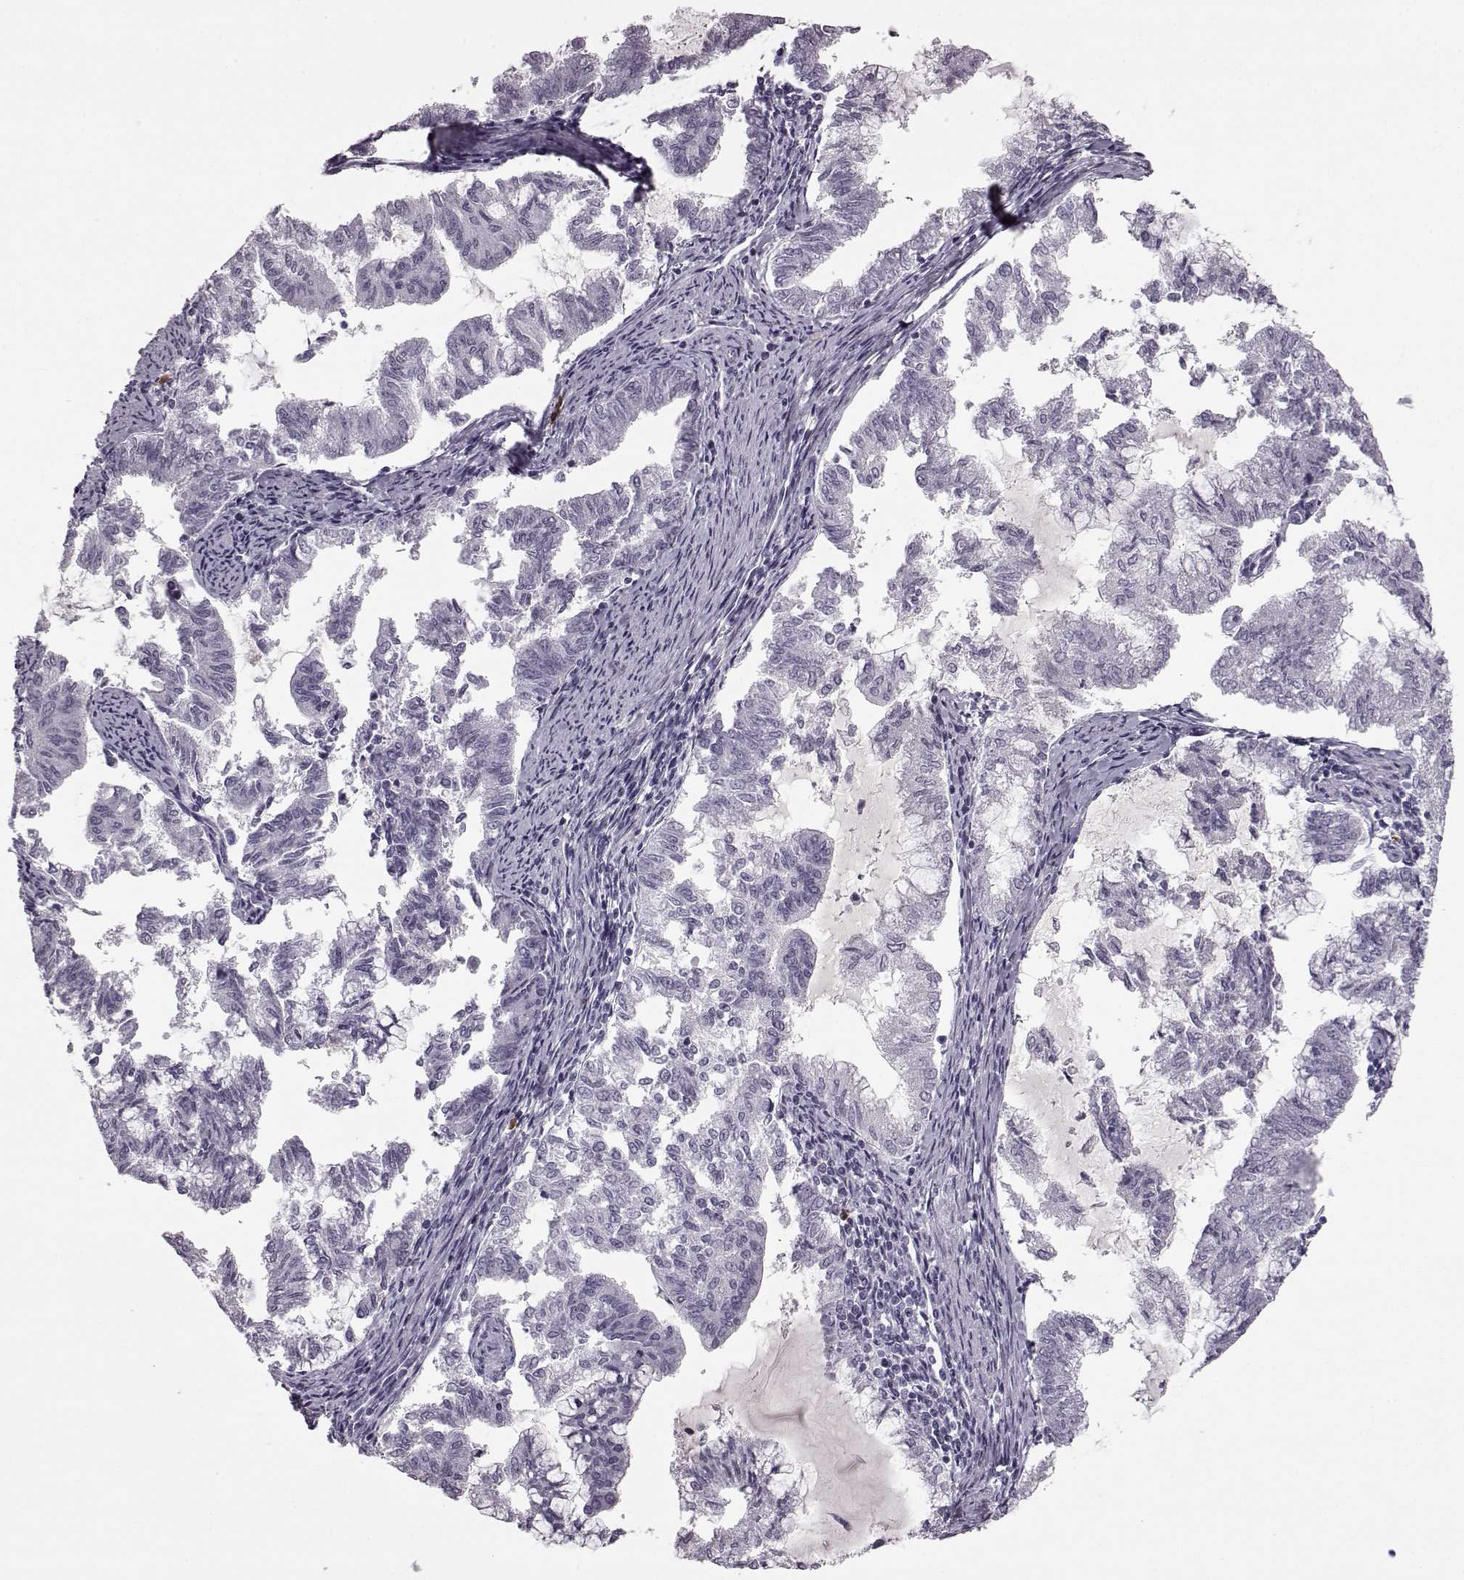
{"staining": {"intensity": "negative", "quantity": "none", "location": "none"}, "tissue": "endometrial cancer", "cell_type": "Tumor cells", "image_type": "cancer", "snomed": [{"axis": "morphology", "description": "Adenocarcinoma, NOS"}, {"axis": "topography", "description": "Endometrium"}], "caption": "Protein analysis of endometrial cancer demonstrates no significant positivity in tumor cells.", "gene": "PRPH2", "patient": {"sex": "female", "age": 79}}